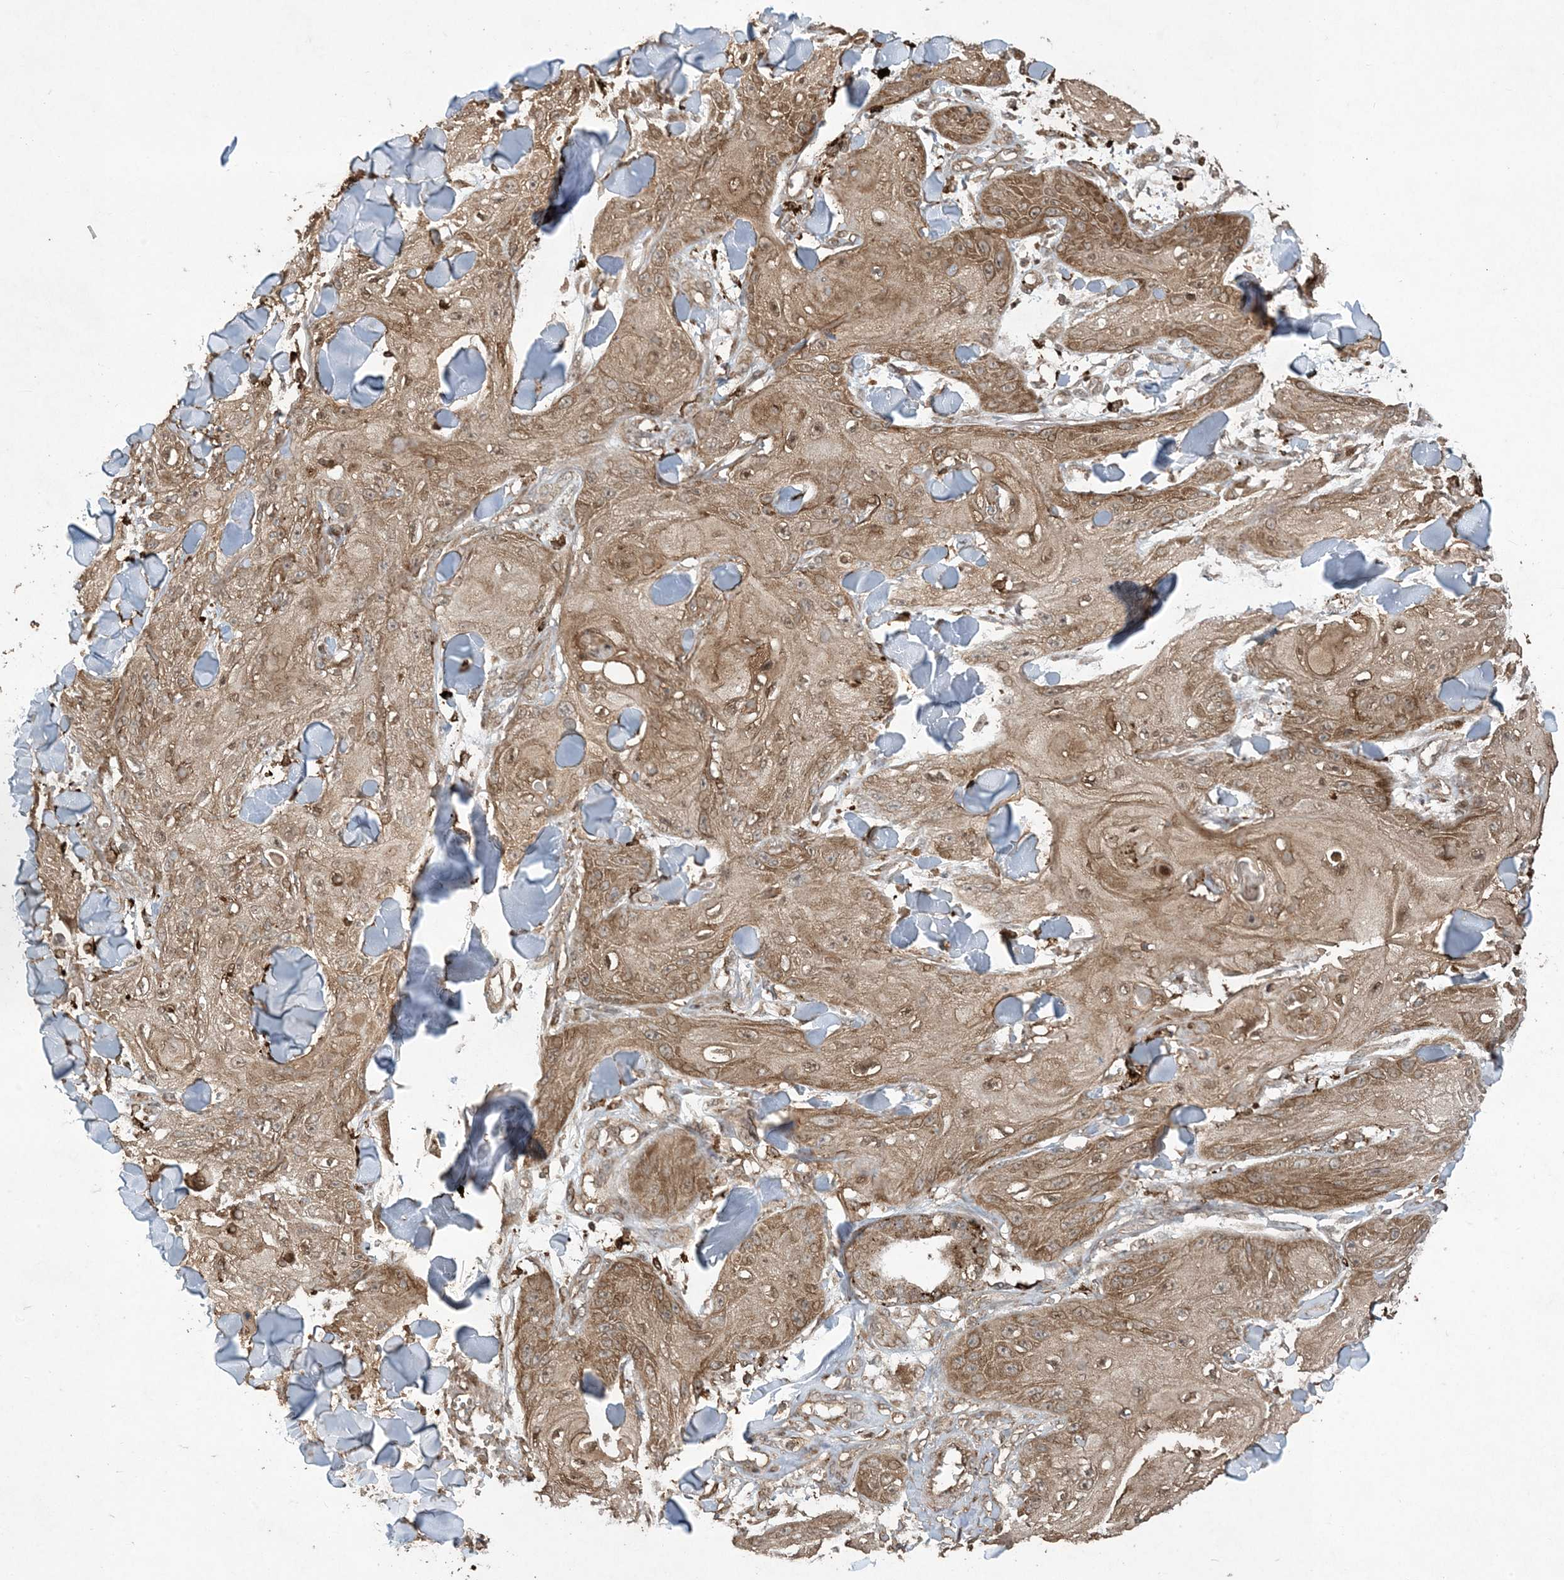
{"staining": {"intensity": "moderate", "quantity": ">75%", "location": "cytoplasmic/membranous,nuclear"}, "tissue": "skin cancer", "cell_type": "Tumor cells", "image_type": "cancer", "snomed": [{"axis": "morphology", "description": "Squamous cell carcinoma, NOS"}, {"axis": "topography", "description": "Skin"}], "caption": "IHC image of skin squamous cell carcinoma stained for a protein (brown), which demonstrates medium levels of moderate cytoplasmic/membranous and nuclear positivity in approximately >75% of tumor cells.", "gene": "EFCAB8", "patient": {"sex": "male", "age": 74}}